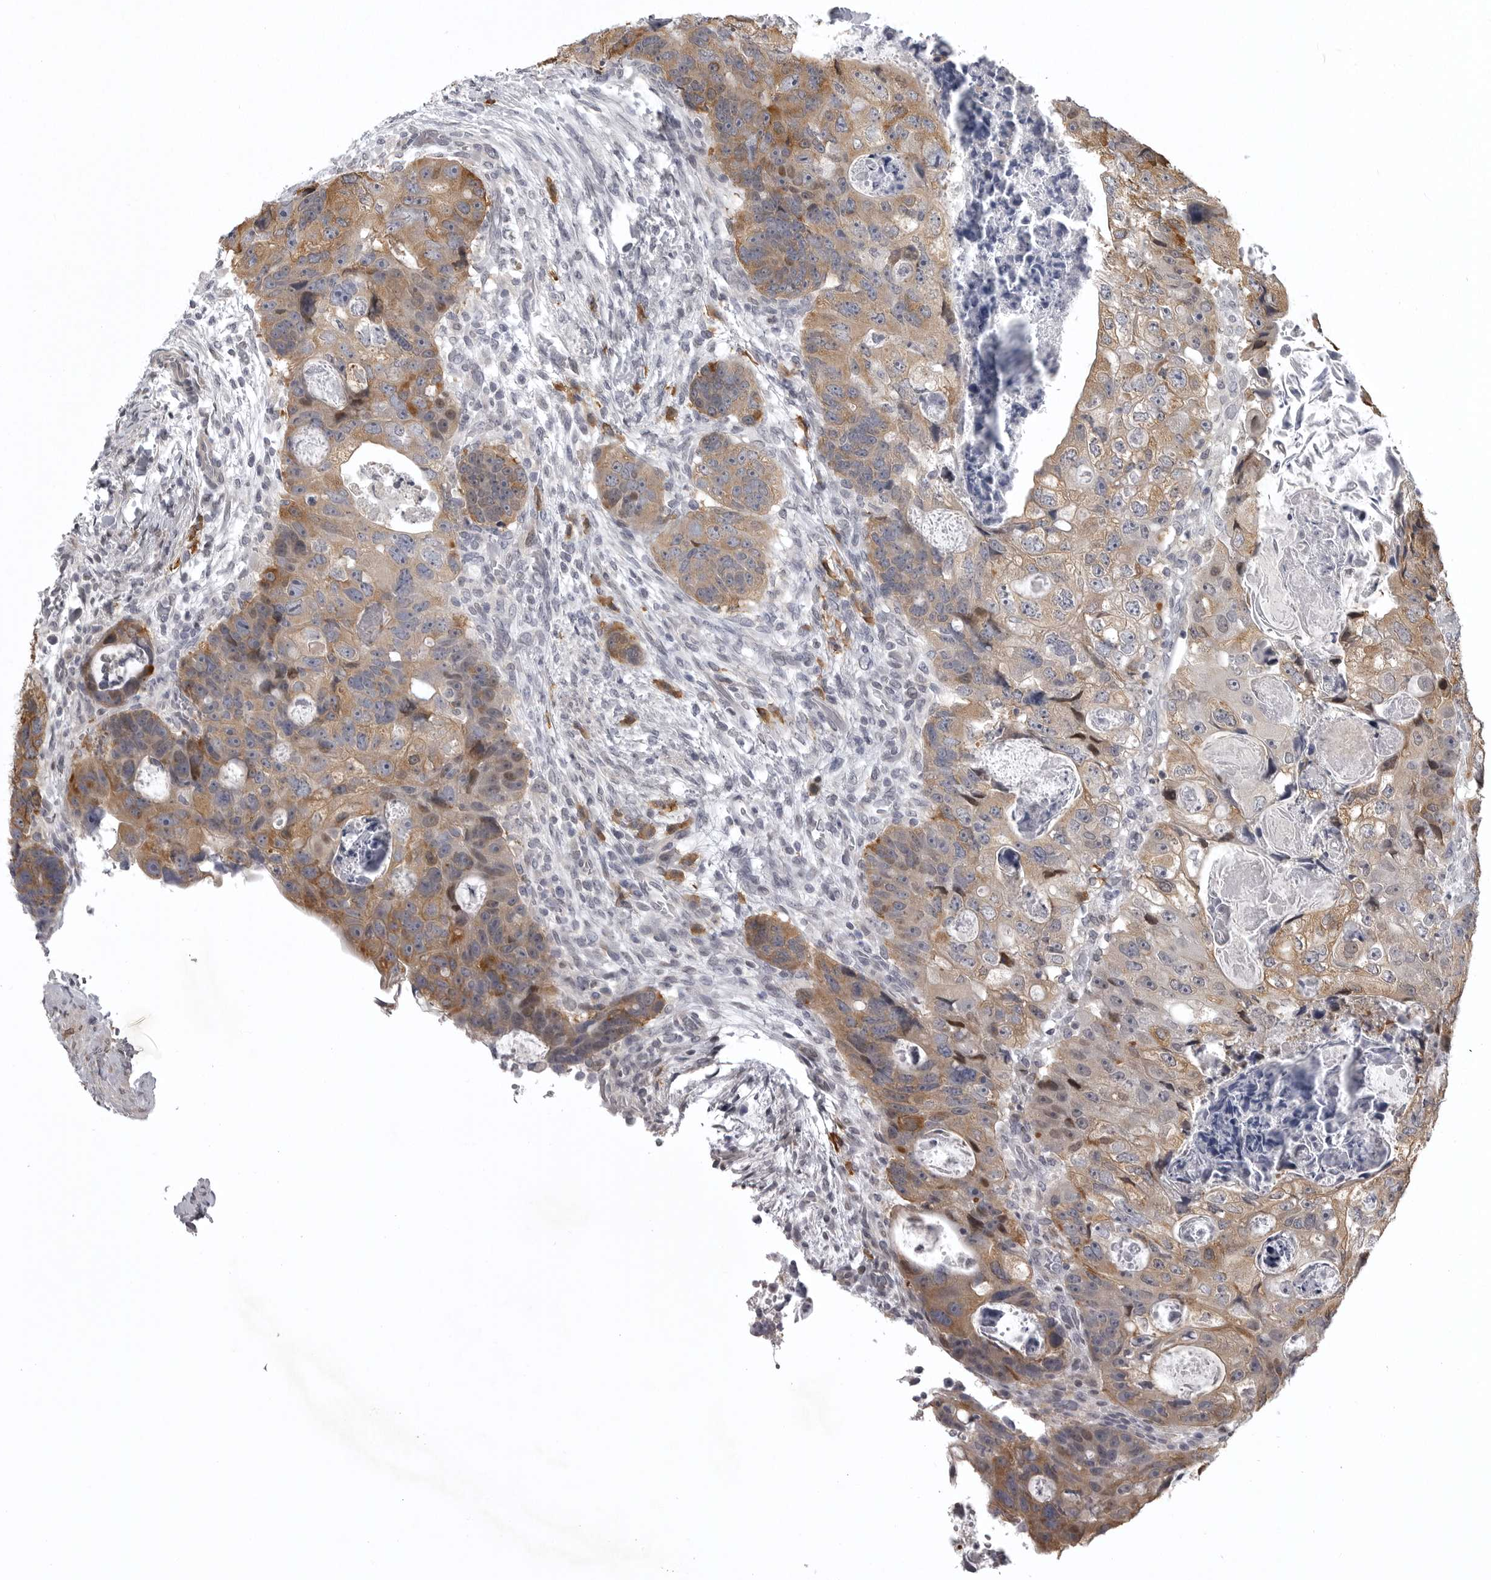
{"staining": {"intensity": "moderate", "quantity": ">75%", "location": "cytoplasmic/membranous"}, "tissue": "colorectal cancer", "cell_type": "Tumor cells", "image_type": "cancer", "snomed": [{"axis": "morphology", "description": "Adenocarcinoma, NOS"}, {"axis": "topography", "description": "Rectum"}], "caption": "DAB (3,3'-diaminobenzidine) immunohistochemical staining of human adenocarcinoma (colorectal) demonstrates moderate cytoplasmic/membranous protein expression in about >75% of tumor cells.", "gene": "SNX16", "patient": {"sex": "male", "age": 59}}